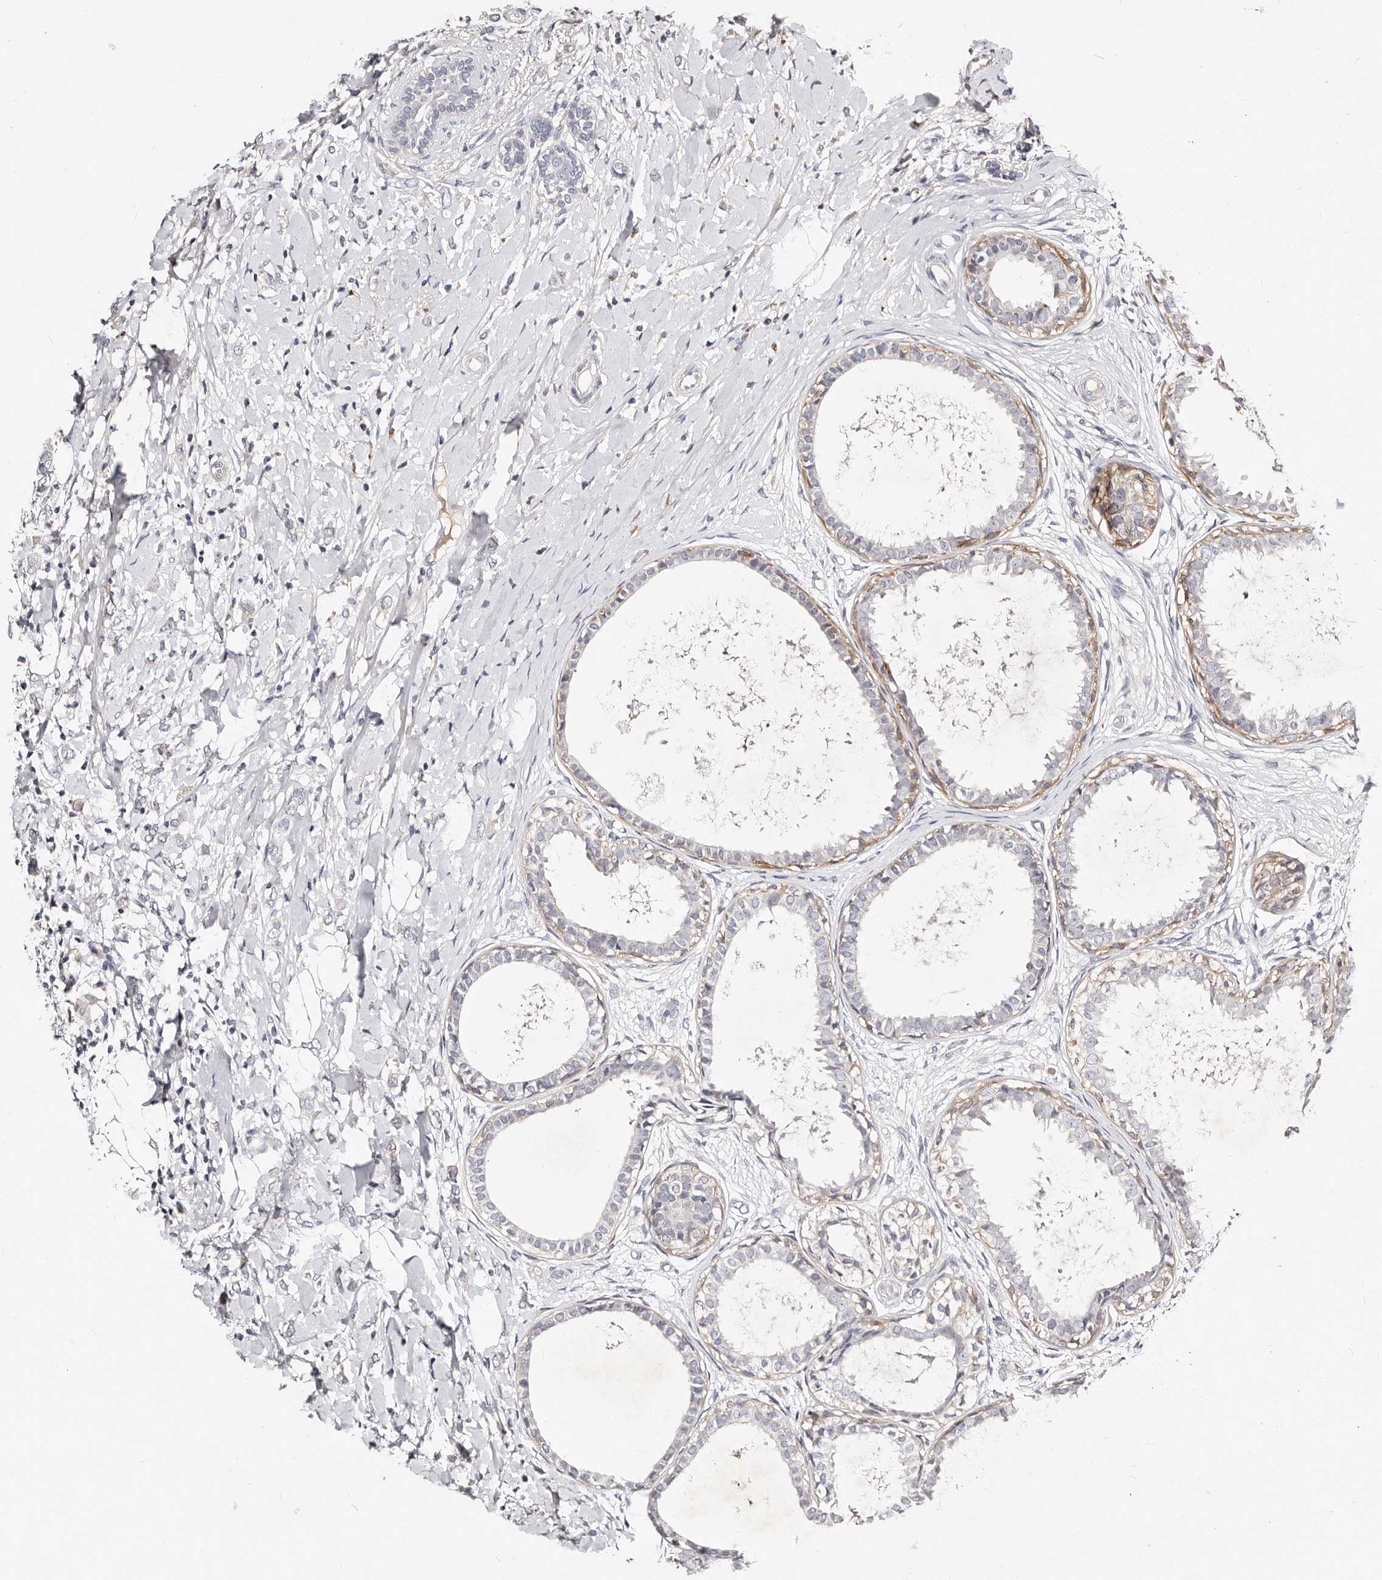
{"staining": {"intensity": "negative", "quantity": "none", "location": "none"}, "tissue": "breast cancer", "cell_type": "Tumor cells", "image_type": "cancer", "snomed": [{"axis": "morphology", "description": "Normal tissue, NOS"}, {"axis": "morphology", "description": "Lobular carcinoma"}, {"axis": "topography", "description": "Breast"}], "caption": "A histopathology image of human breast cancer (lobular carcinoma) is negative for staining in tumor cells. The staining is performed using DAB (3,3'-diaminobenzidine) brown chromogen with nuclei counter-stained in using hematoxylin.", "gene": "MRPS33", "patient": {"sex": "female", "age": 47}}